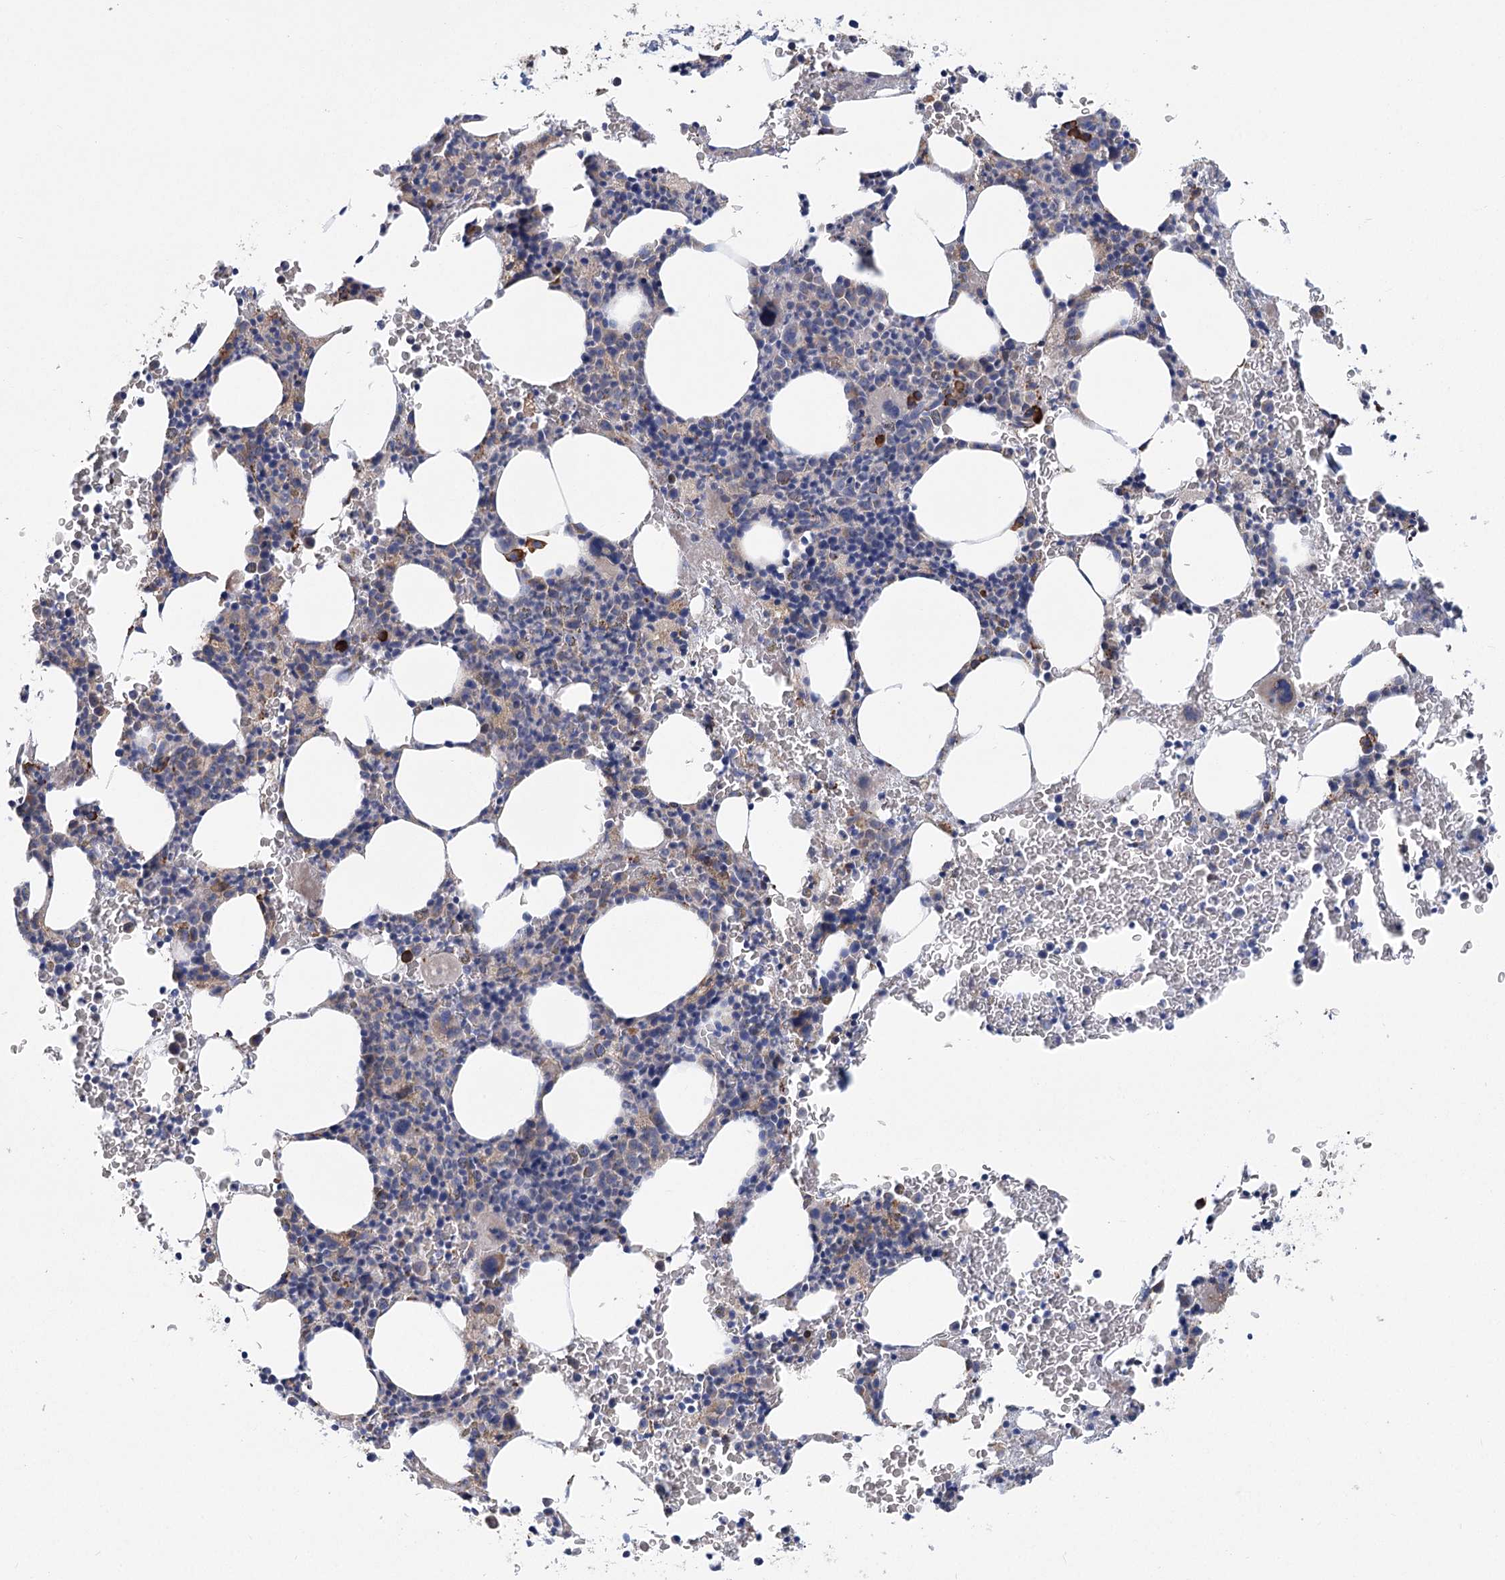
{"staining": {"intensity": "strong", "quantity": "<25%", "location": "cytoplasmic/membranous"}, "tissue": "bone marrow", "cell_type": "Hematopoietic cells", "image_type": "normal", "snomed": [{"axis": "morphology", "description": "Normal tissue, NOS"}, {"axis": "topography", "description": "Bone marrow"}], "caption": "DAB immunohistochemical staining of normal bone marrow displays strong cytoplasmic/membranous protein expression in about <25% of hematopoietic cells. The staining was performed using DAB, with brown indicating positive protein expression. Nuclei are stained blue with hematoxylin.", "gene": "METTL24", "patient": {"sex": "male", "age": 79}}